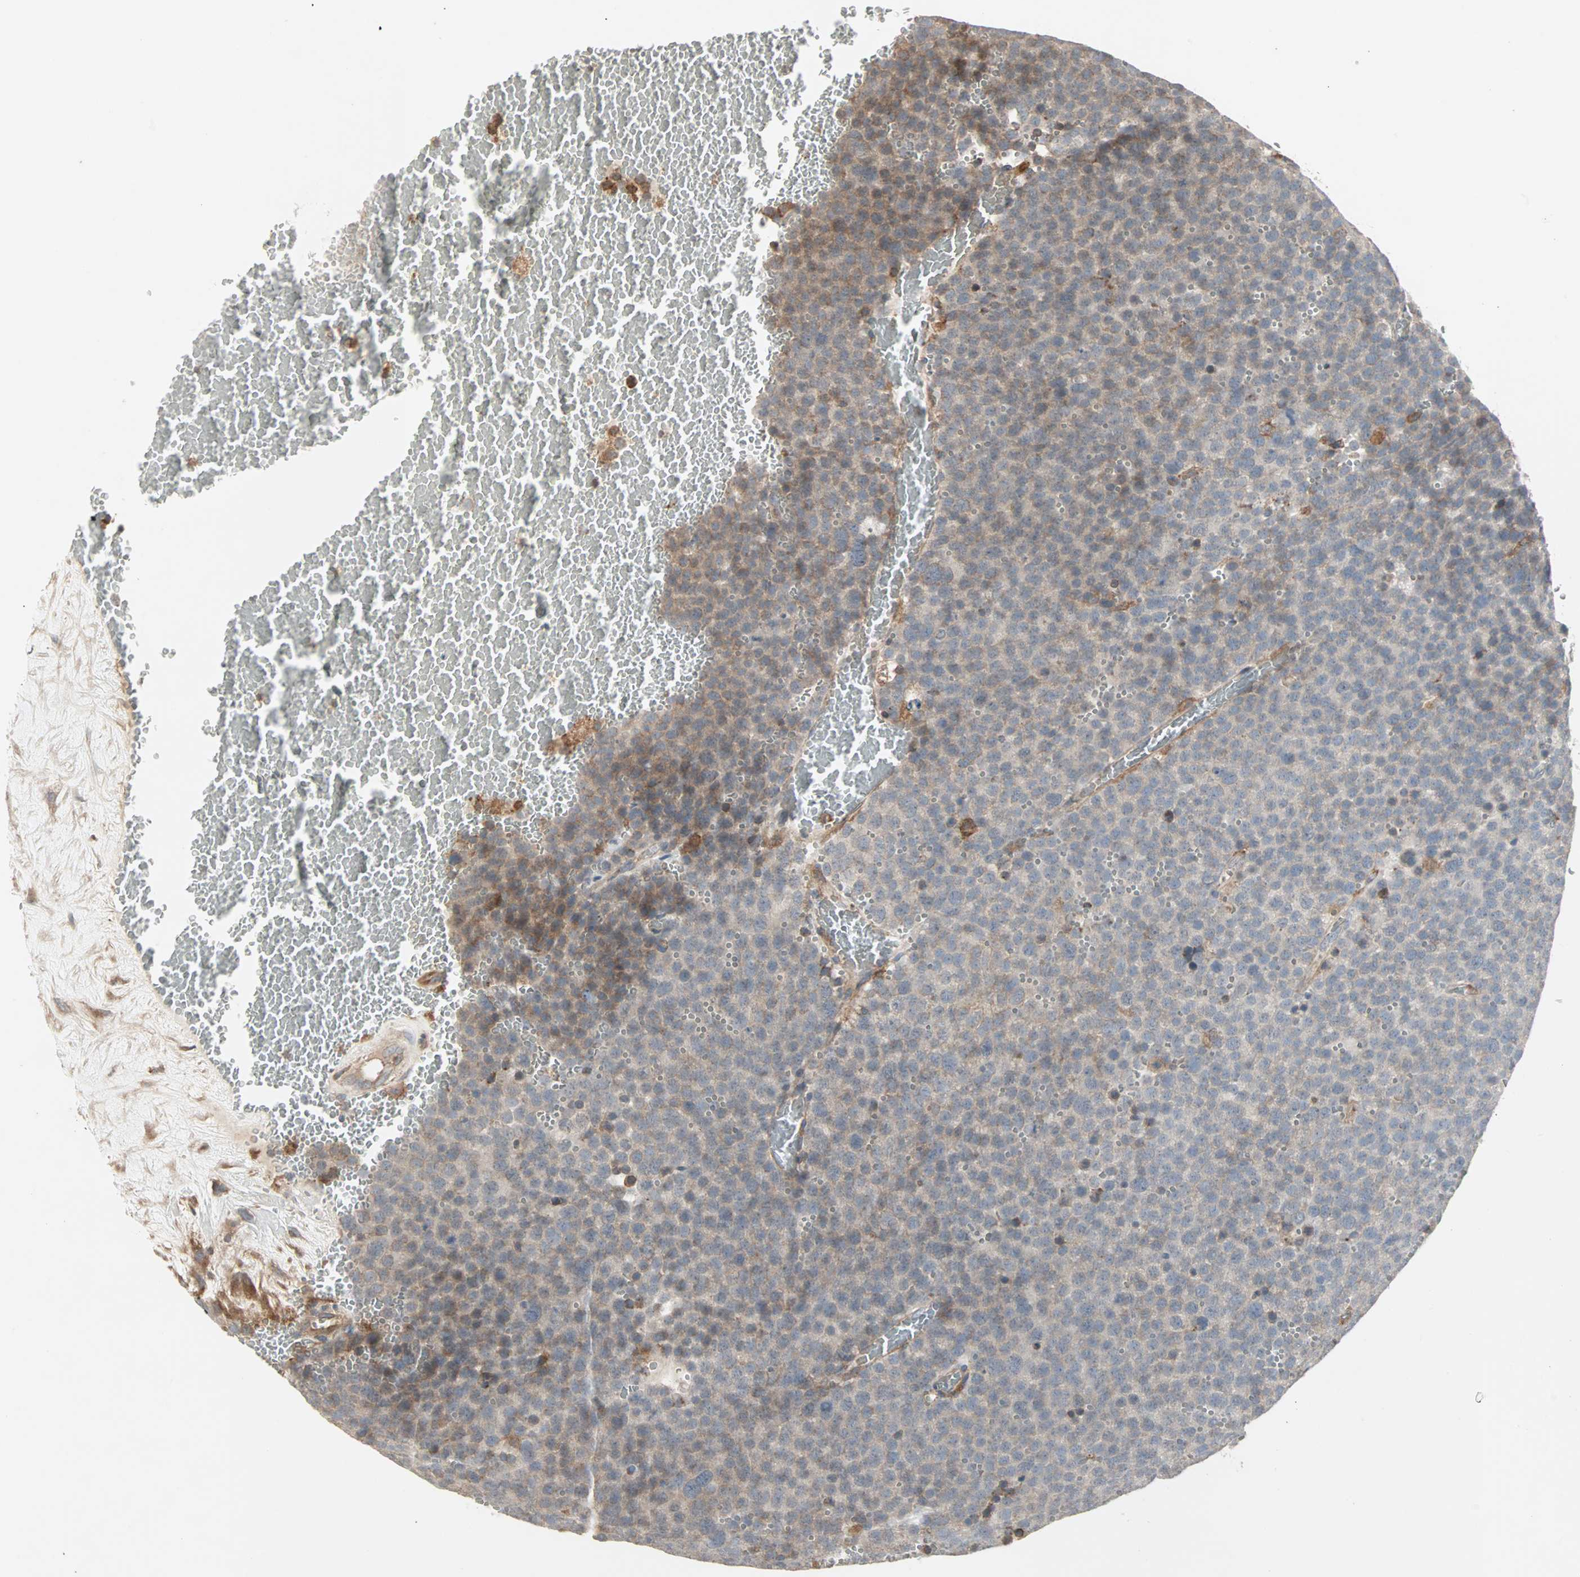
{"staining": {"intensity": "weak", "quantity": ">75%", "location": "cytoplasmic/membranous"}, "tissue": "testis cancer", "cell_type": "Tumor cells", "image_type": "cancer", "snomed": [{"axis": "morphology", "description": "Seminoma, NOS"}, {"axis": "topography", "description": "Testis"}], "caption": "The histopathology image reveals immunohistochemical staining of testis cancer. There is weak cytoplasmic/membranous staining is seen in about >75% of tumor cells.", "gene": "GNAI2", "patient": {"sex": "male", "age": 71}}